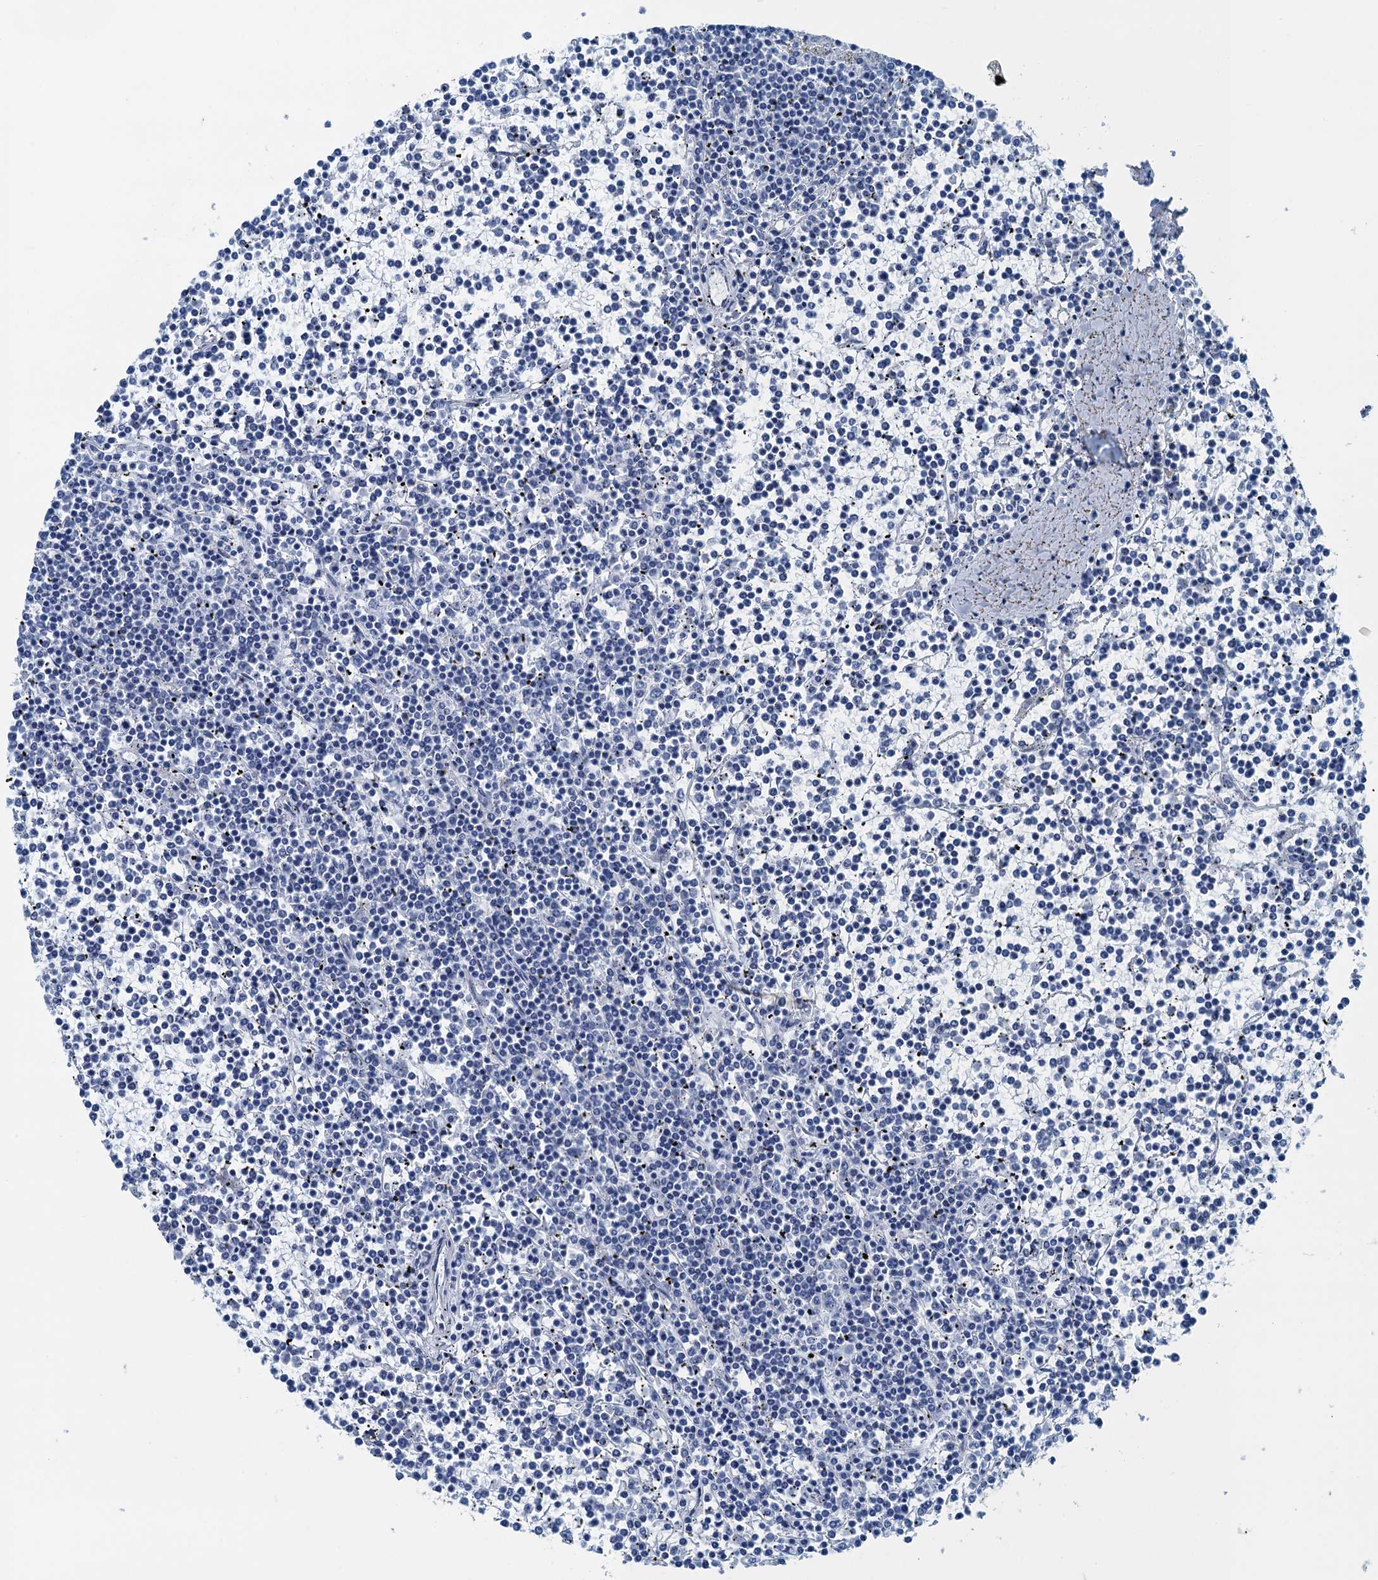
{"staining": {"intensity": "negative", "quantity": "none", "location": "none"}, "tissue": "lymphoma", "cell_type": "Tumor cells", "image_type": "cancer", "snomed": [{"axis": "morphology", "description": "Malignant lymphoma, non-Hodgkin's type, Low grade"}, {"axis": "topography", "description": "Spleen"}], "caption": "This histopathology image is of lymphoma stained with IHC to label a protein in brown with the nuclei are counter-stained blue. There is no positivity in tumor cells.", "gene": "RNH1", "patient": {"sex": "female", "age": 19}}